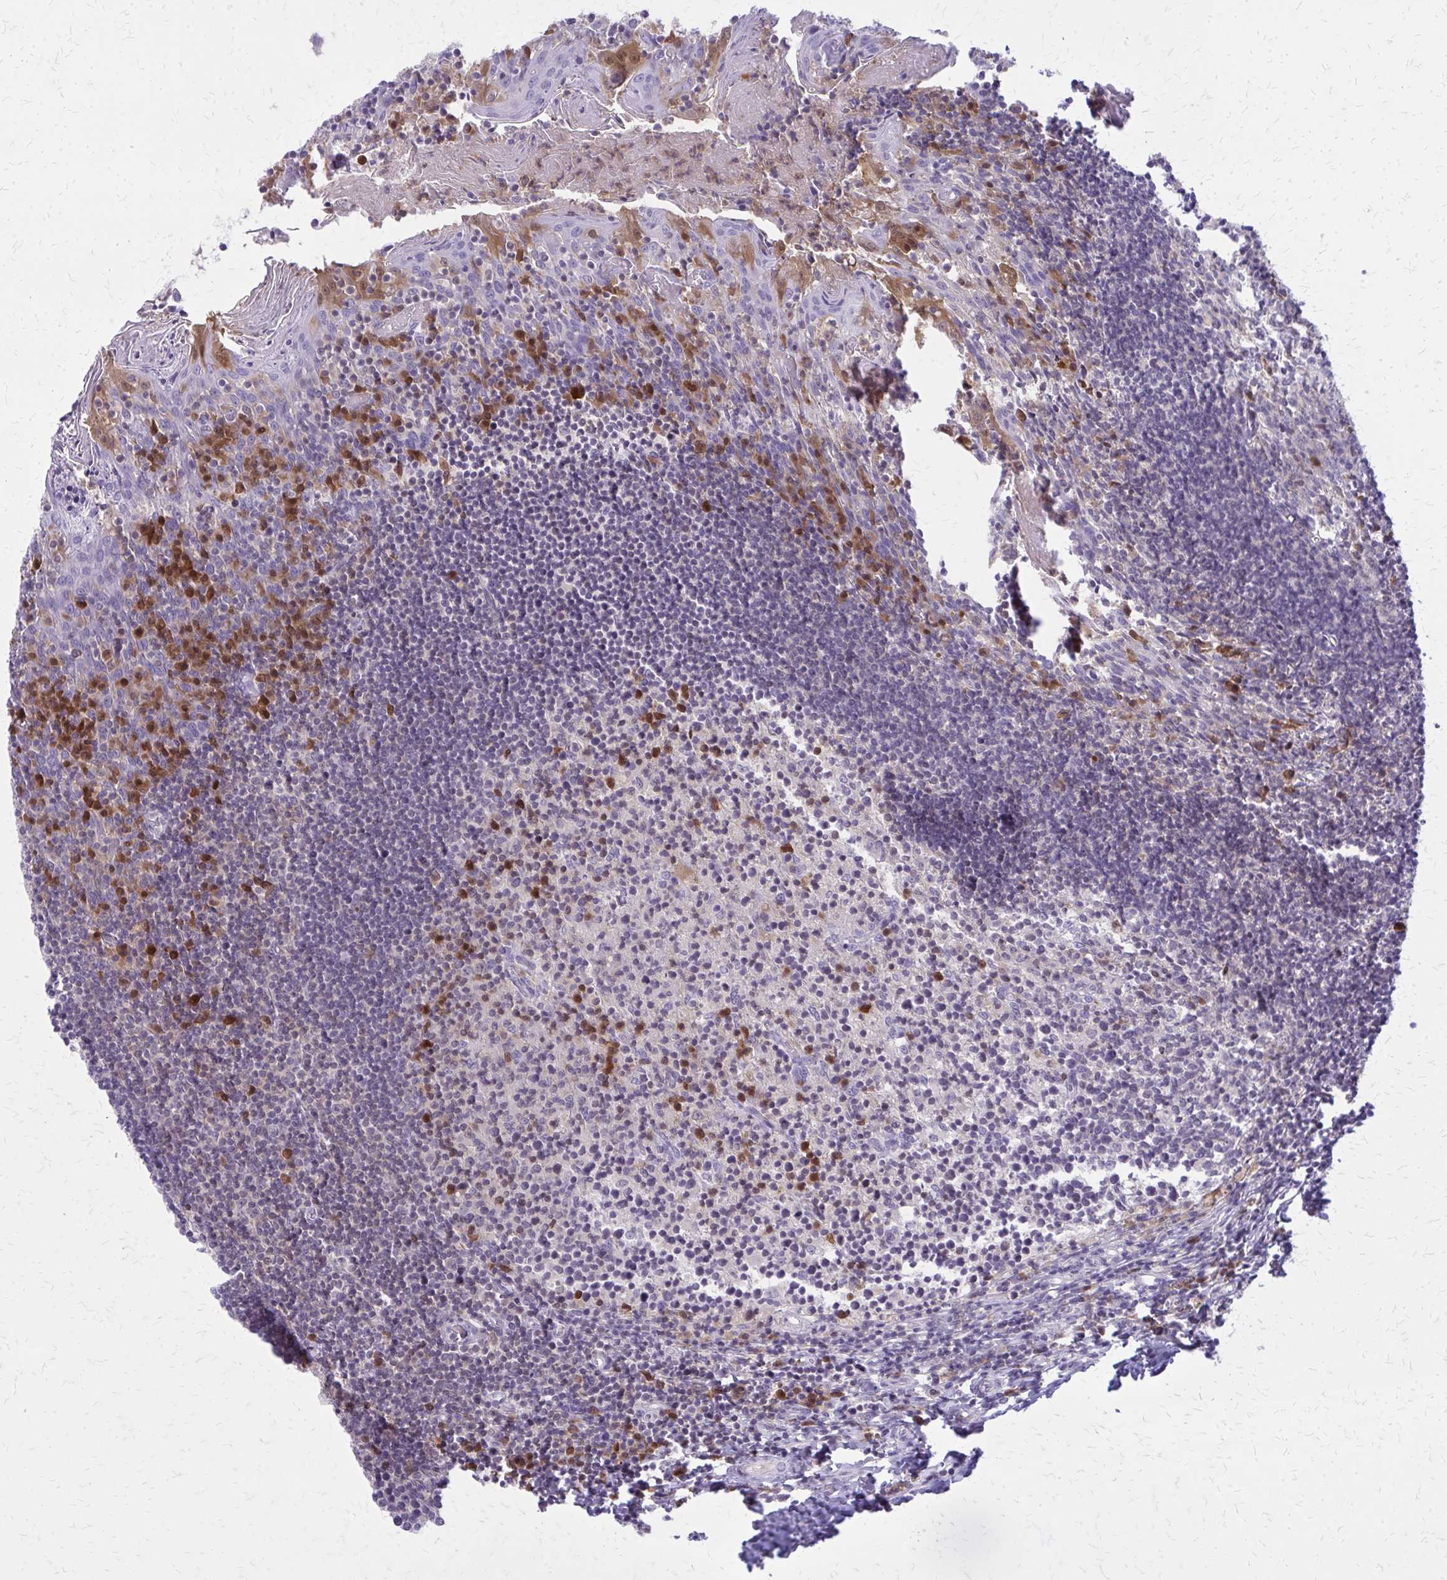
{"staining": {"intensity": "strong", "quantity": "<25%", "location": "cytoplasmic/membranous,nuclear"}, "tissue": "tonsil", "cell_type": "Germinal center cells", "image_type": "normal", "snomed": [{"axis": "morphology", "description": "Normal tissue, NOS"}, {"axis": "topography", "description": "Tonsil"}], "caption": "The histopathology image shows a brown stain indicating the presence of a protein in the cytoplasmic/membranous,nuclear of germinal center cells in tonsil. (brown staining indicates protein expression, while blue staining denotes nuclei).", "gene": "GLRX", "patient": {"sex": "female", "age": 10}}